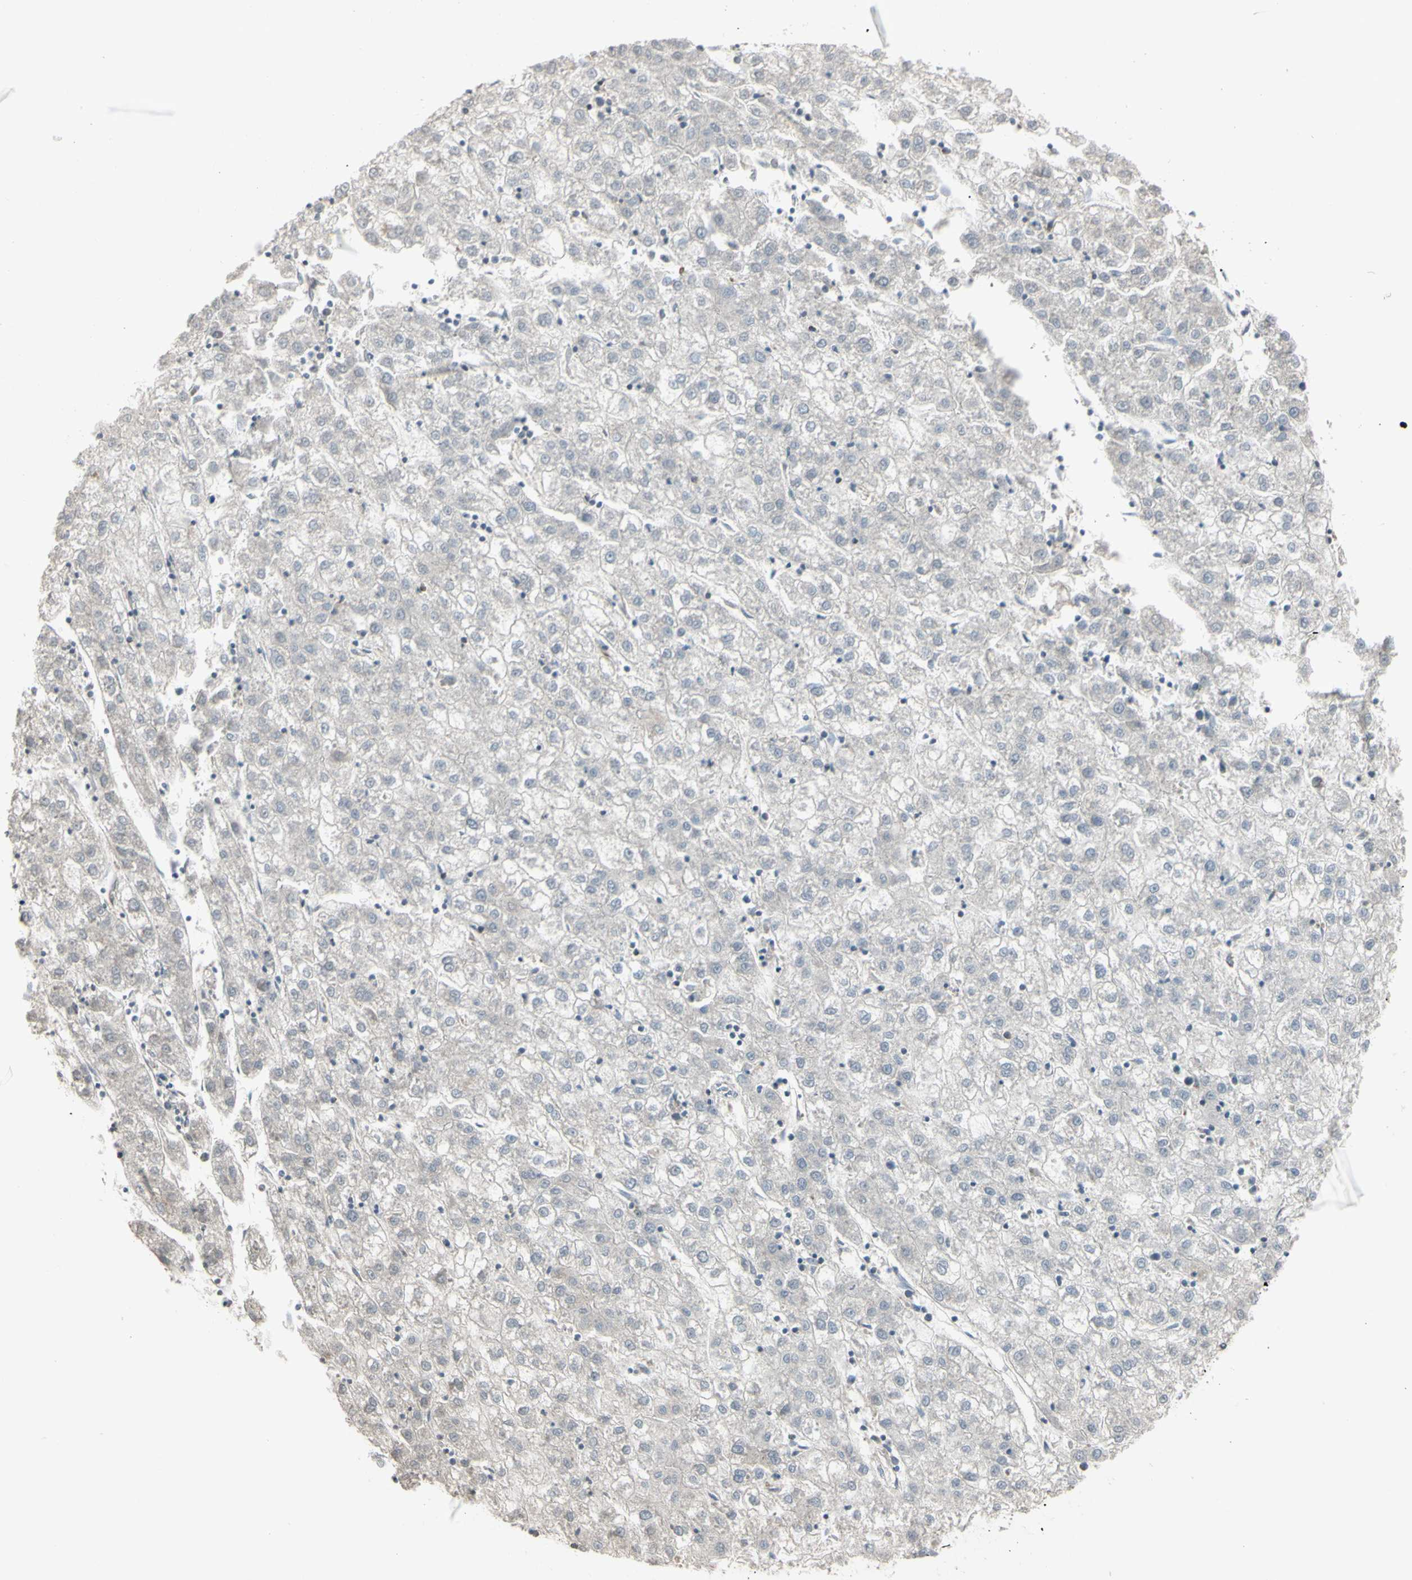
{"staining": {"intensity": "negative", "quantity": "none", "location": "none"}, "tissue": "liver cancer", "cell_type": "Tumor cells", "image_type": "cancer", "snomed": [{"axis": "morphology", "description": "Carcinoma, Hepatocellular, NOS"}, {"axis": "topography", "description": "Liver"}], "caption": "This is an immunohistochemistry image of human liver cancer (hepatocellular carcinoma). There is no positivity in tumor cells.", "gene": "PIAS4", "patient": {"sex": "male", "age": 72}}